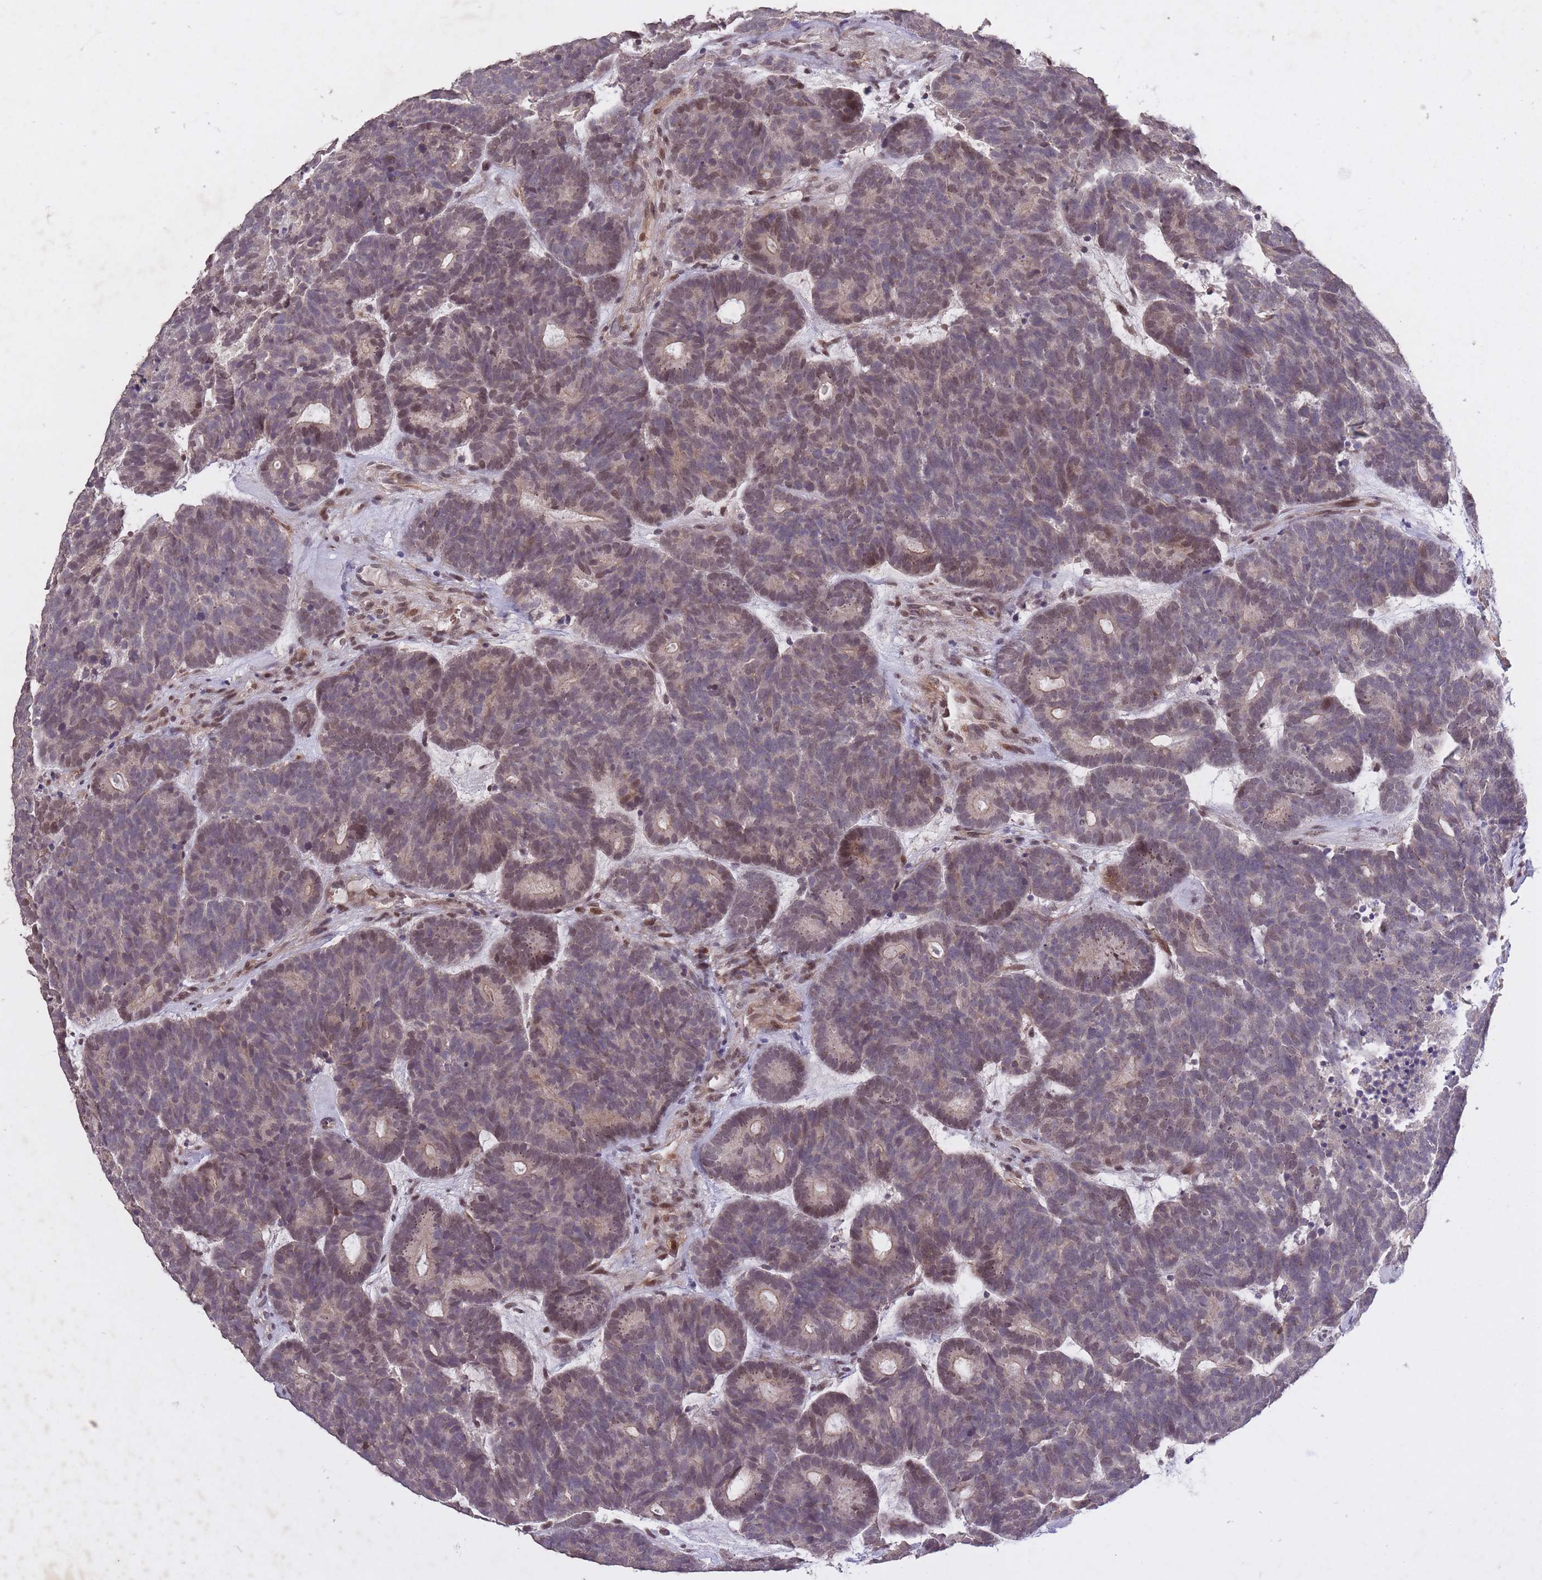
{"staining": {"intensity": "moderate", "quantity": "<25%", "location": "nuclear"}, "tissue": "head and neck cancer", "cell_type": "Tumor cells", "image_type": "cancer", "snomed": [{"axis": "morphology", "description": "Adenocarcinoma, NOS"}, {"axis": "topography", "description": "Head-Neck"}], "caption": "Protein expression analysis of head and neck cancer (adenocarcinoma) demonstrates moderate nuclear expression in approximately <25% of tumor cells.", "gene": "CBX6", "patient": {"sex": "female", "age": 81}}